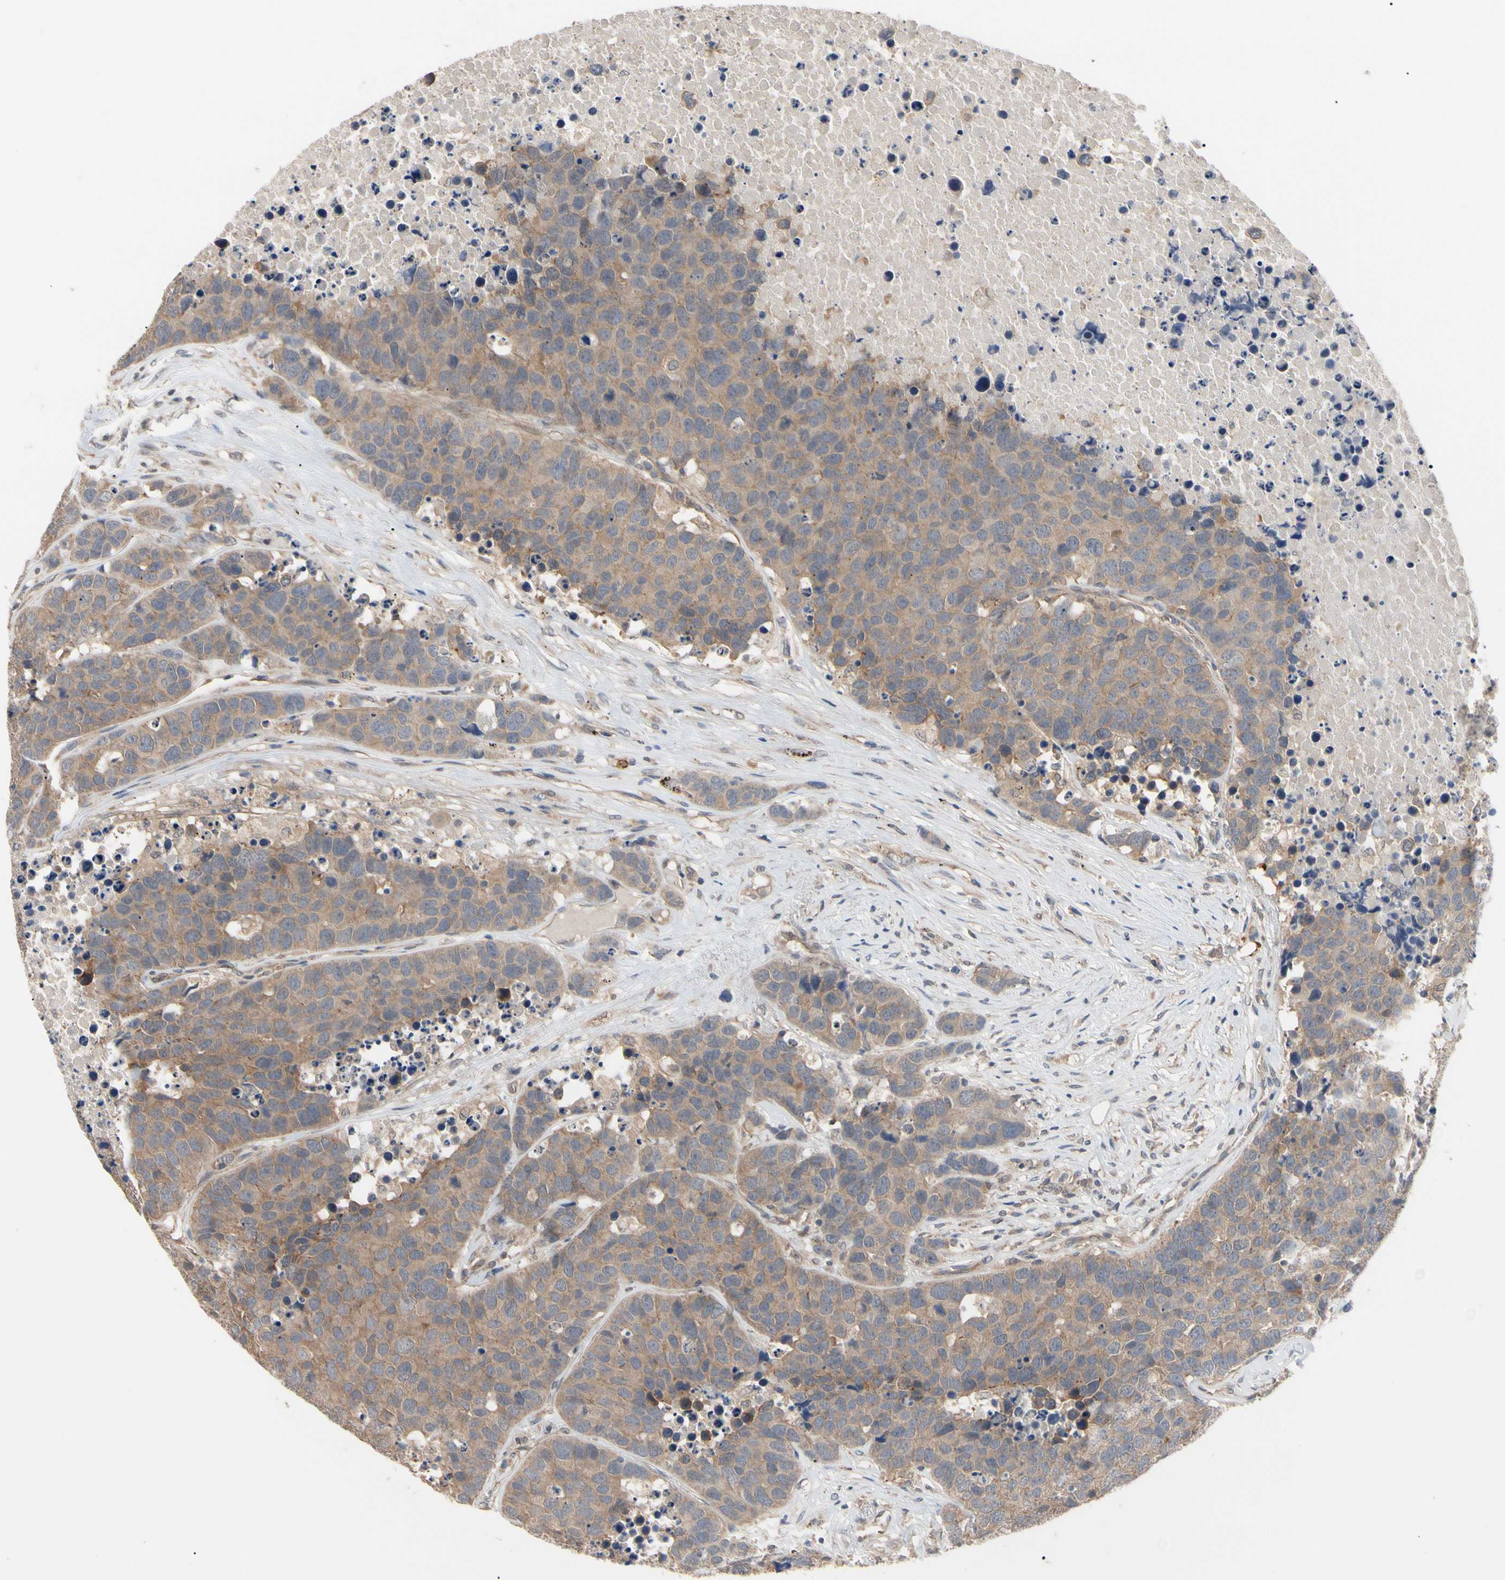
{"staining": {"intensity": "moderate", "quantity": ">75%", "location": "cytoplasmic/membranous"}, "tissue": "carcinoid", "cell_type": "Tumor cells", "image_type": "cancer", "snomed": [{"axis": "morphology", "description": "Carcinoid, malignant, NOS"}, {"axis": "topography", "description": "Lung"}], "caption": "Immunohistochemistry (IHC) histopathology image of neoplastic tissue: malignant carcinoid stained using immunohistochemistry (IHC) reveals medium levels of moderate protein expression localized specifically in the cytoplasmic/membranous of tumor cells, appearing as a cytoplasmic/membranous brown color.", "gene": "DPP8", "patient": {"sex": "male", "age": 60}}